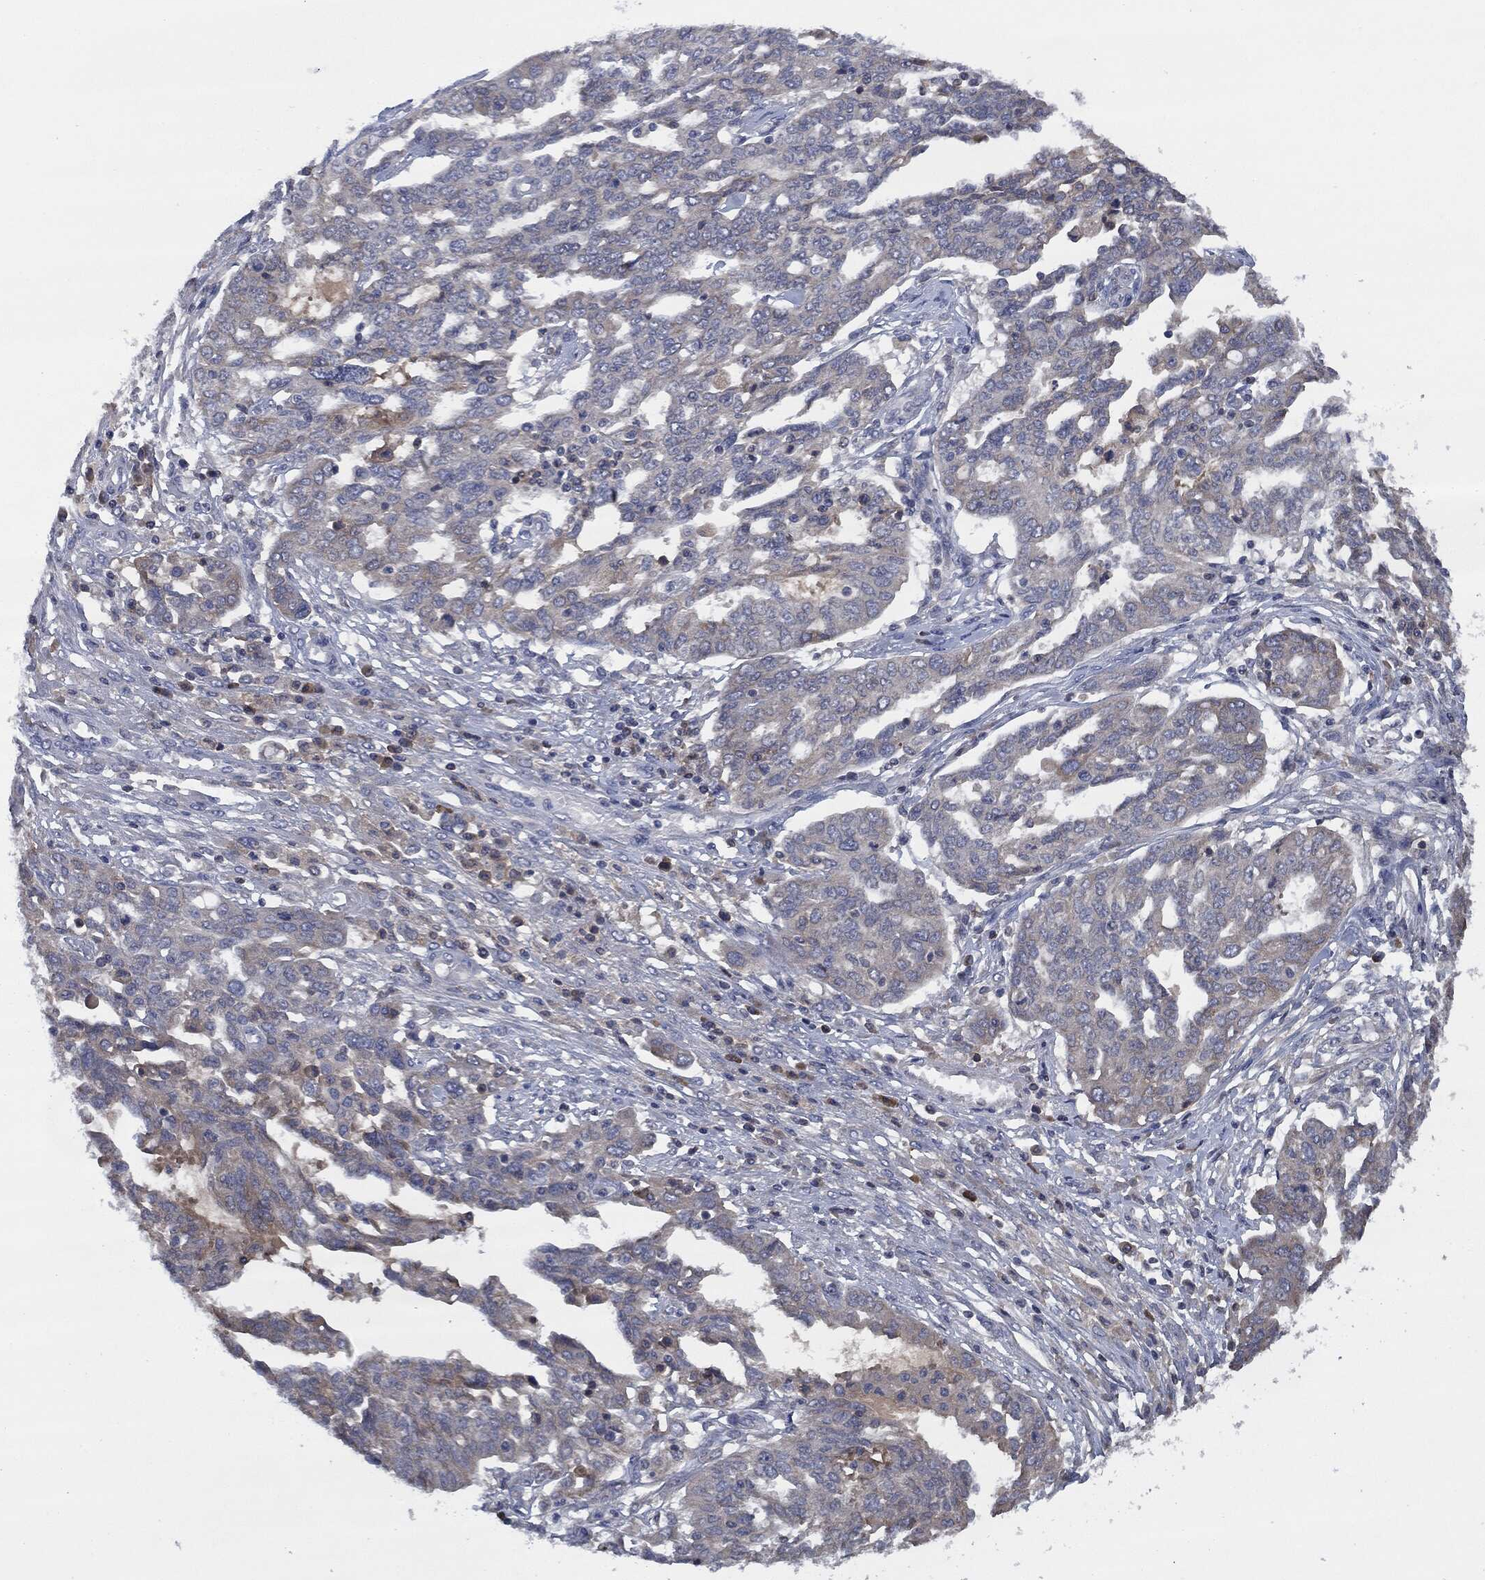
{"staining": {"intensity": "moderate", "quantity": "<25%", "location": "cytoplasmic/membranous"}, "tissue": "ovarian cancer", "cell_type": "Tumor cells", "image_type": "cancer", "snomed": [{"axis": "morphology", "description": "Cystadenocarcinoma, serous, NOS"}, {"axis": "topography", "description": "Ovary"}], "caption": "Ovarian cancer (serous cystadenocarcinoma) was stained to show a protein in brown. There is low levels of moderate cytoplasmic/membranous expression in approximately <25% of tumor cells.", "gene": "IL2RG", "patient": {"sex": "female", "age": 67}}